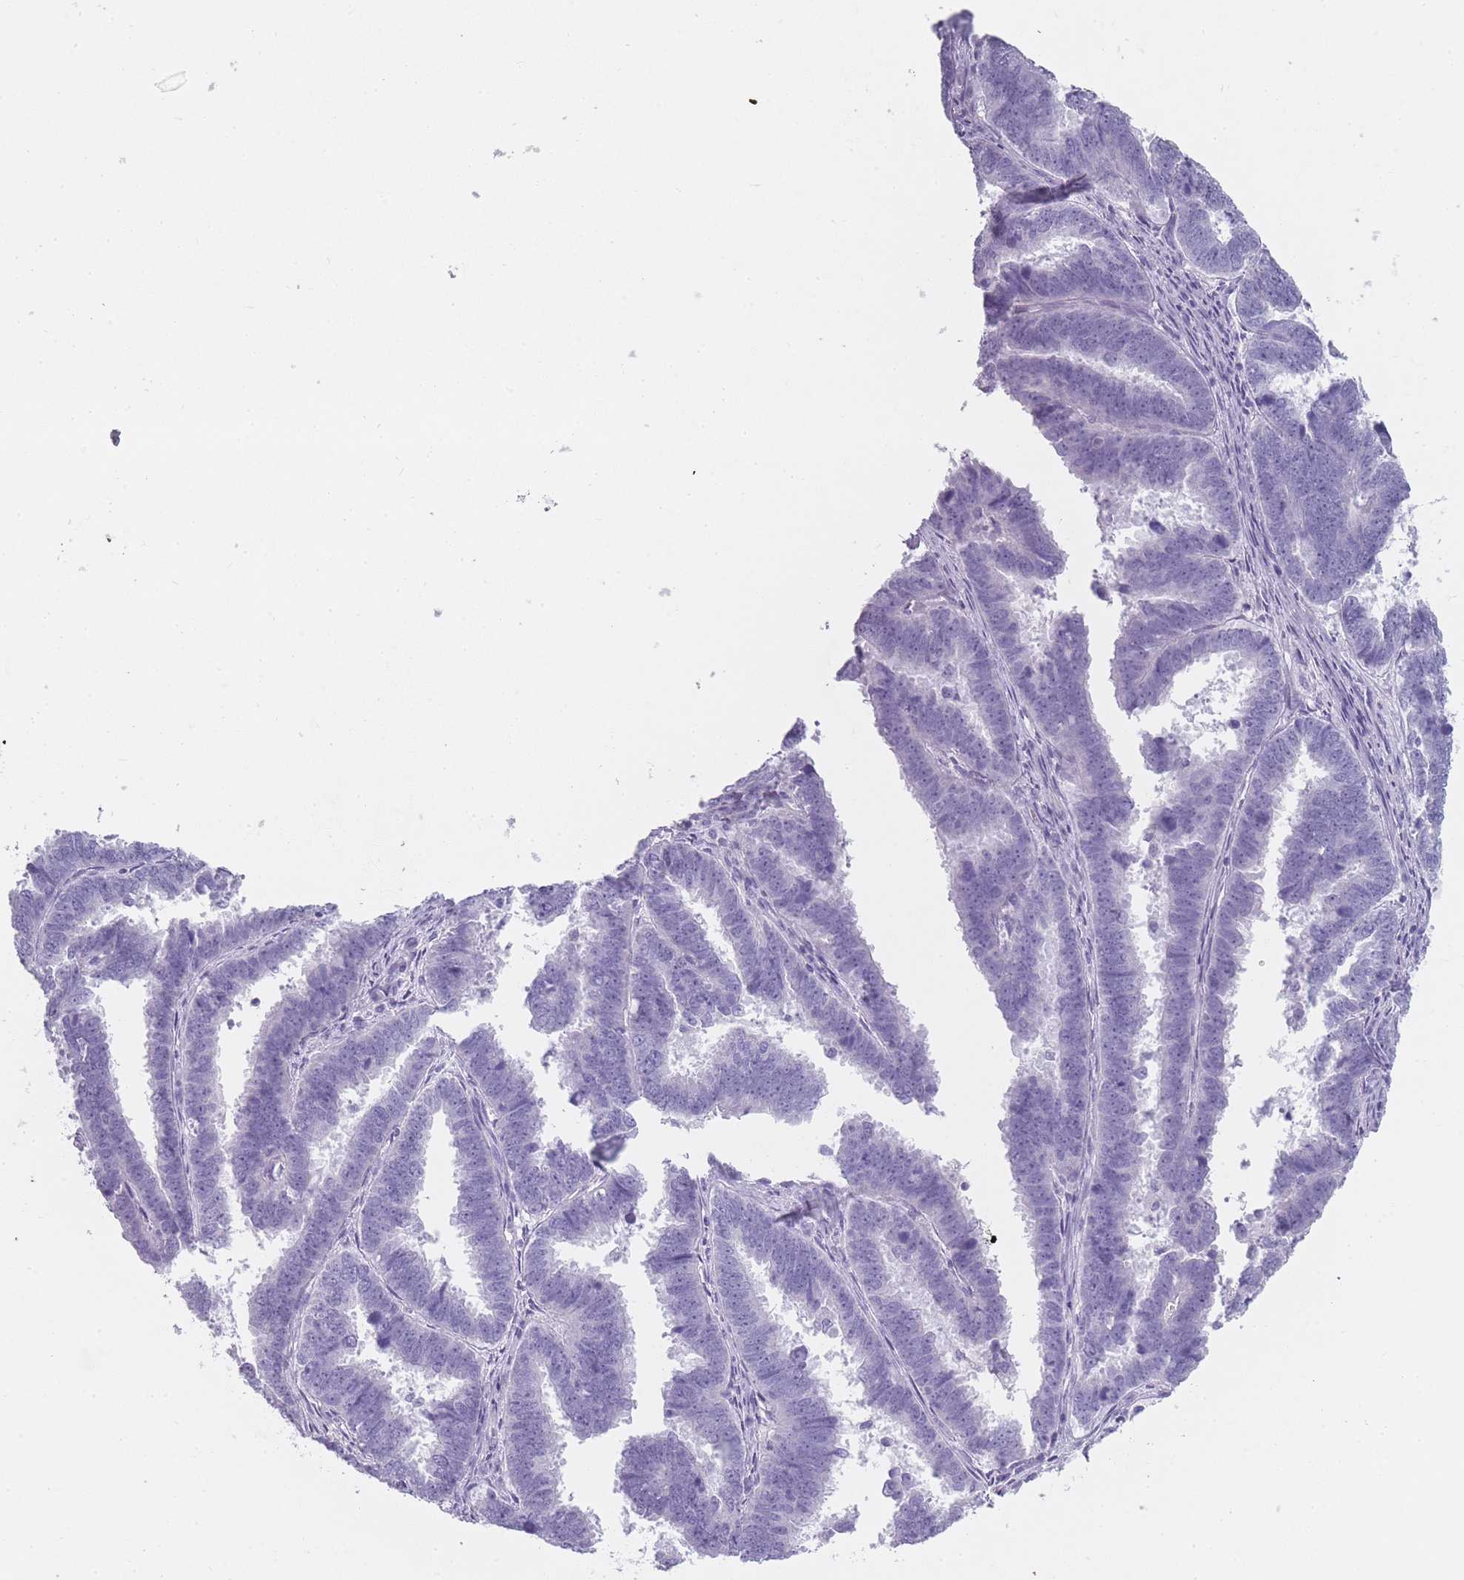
{"staining": {"intensity": "negative", "quantity": "none", "location": "none"}, "tissue": "endometrial cancer", "cell_type": "Tumor cells", "image_type": "cancer", "snomed": [{"axis": "morphology", "description": "Adenocarcinoma, NOS"}, {"axis": "topography", "description": "Endometrium"}], "caption": "Protein analysis of endometrial adenocarcinoma displays no significant staining in tumor cells. The staining is performed using DAB brown chromogen with nuclei counter-stained in using hematoxylin.", "gene": "TCP11", "patient": {"sex": "female", "age": 75}}